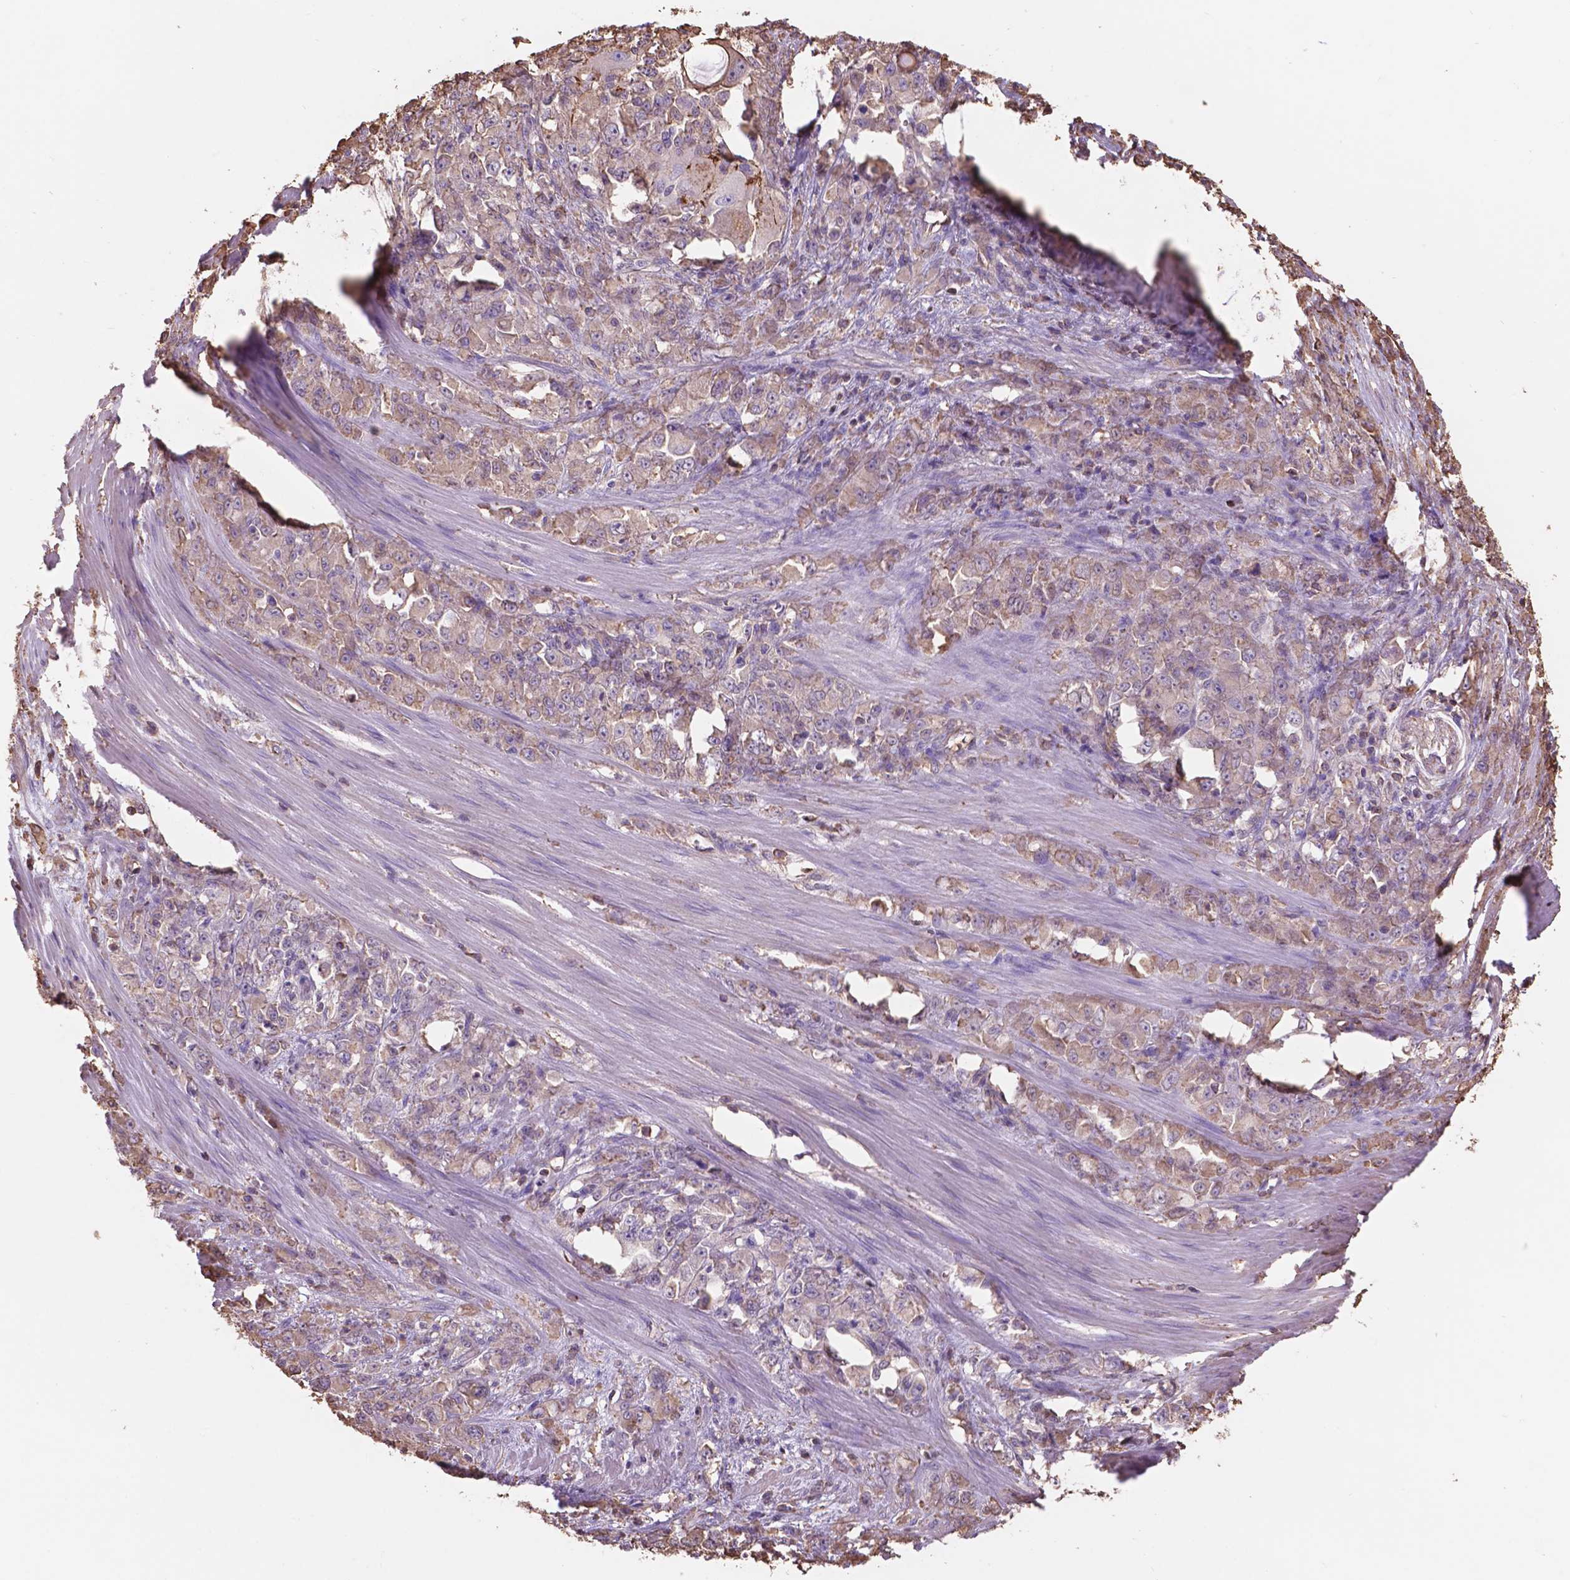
{"staining": {"intensity": "weak", "quantity": ">75%", "location": "cytoplasmic/membranous"}, "tissue": "stomach cancer", "cell_type": "Tumor cells", "image_type": "cancer", "snomed": [{"axis": "morphology", "description": "Adenocarcinoma, NOS"}, {"axis": "topography", "description": "Stomach"}], "caption": "This photomicrograph exhibits IHC staining of human adenocarcinoma (stomach), with low weak cytoplasmic/membranous positivity in about >75% of tumor cells.", "gene": "NIPA2", "patient": {"sex": "female", "age": 76}}